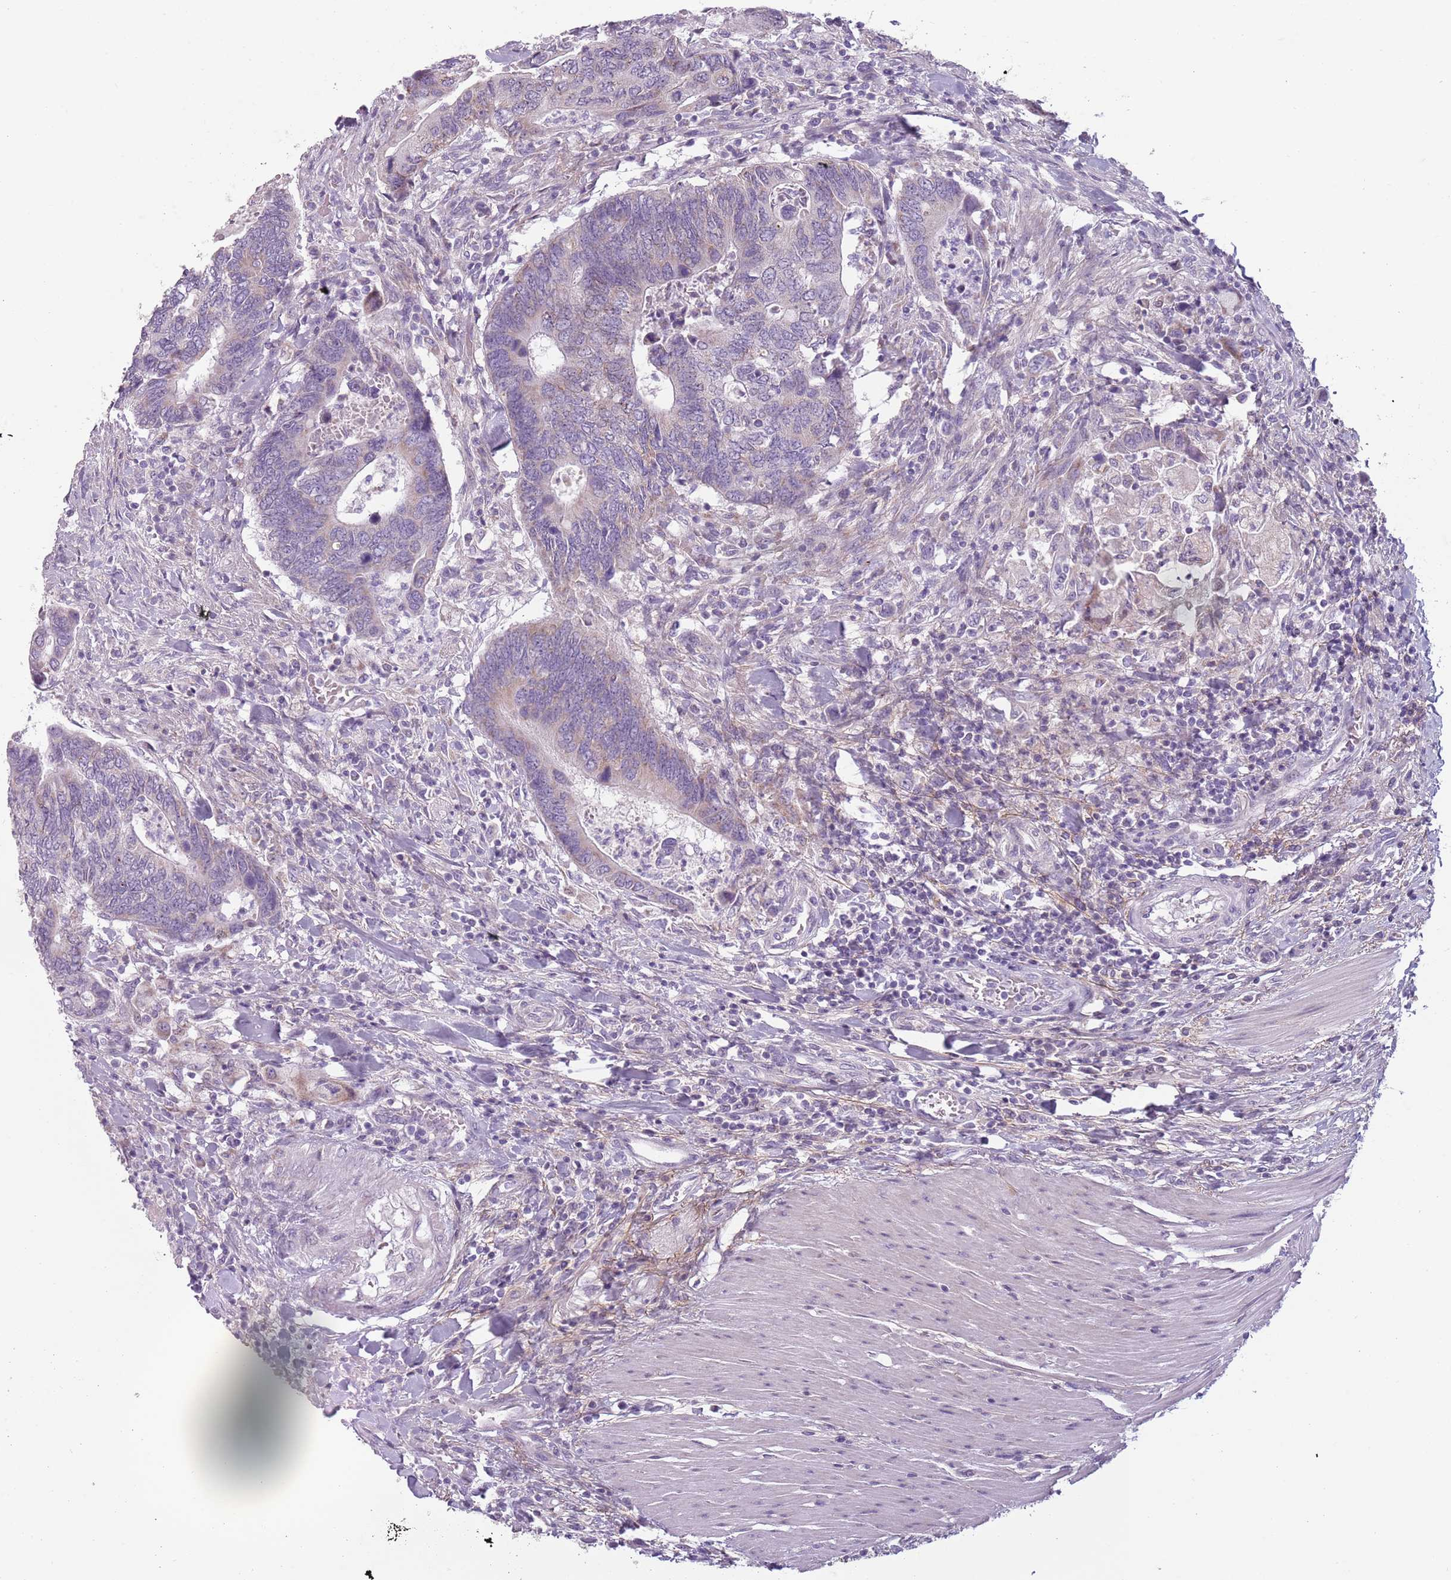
{"staining": {"intensity": "weak", "quantity": "<25%", "location": "cytoplasmic/membranous"}, "tissue": "colorectal cancer", "cell_type": "Tumor cells", "image_type": "cancer", "snomed": [{"axis": "morphology", "description": "Adenocarcinoma, NOS"}, {"axis": "topography", "description": "Colon"}], "caption": "Protein analysis of colorectal cancer shows no significant positivity in tumor cells.", "gene": "MEGF8", "patient": {"sex": "male", "age": 87}}